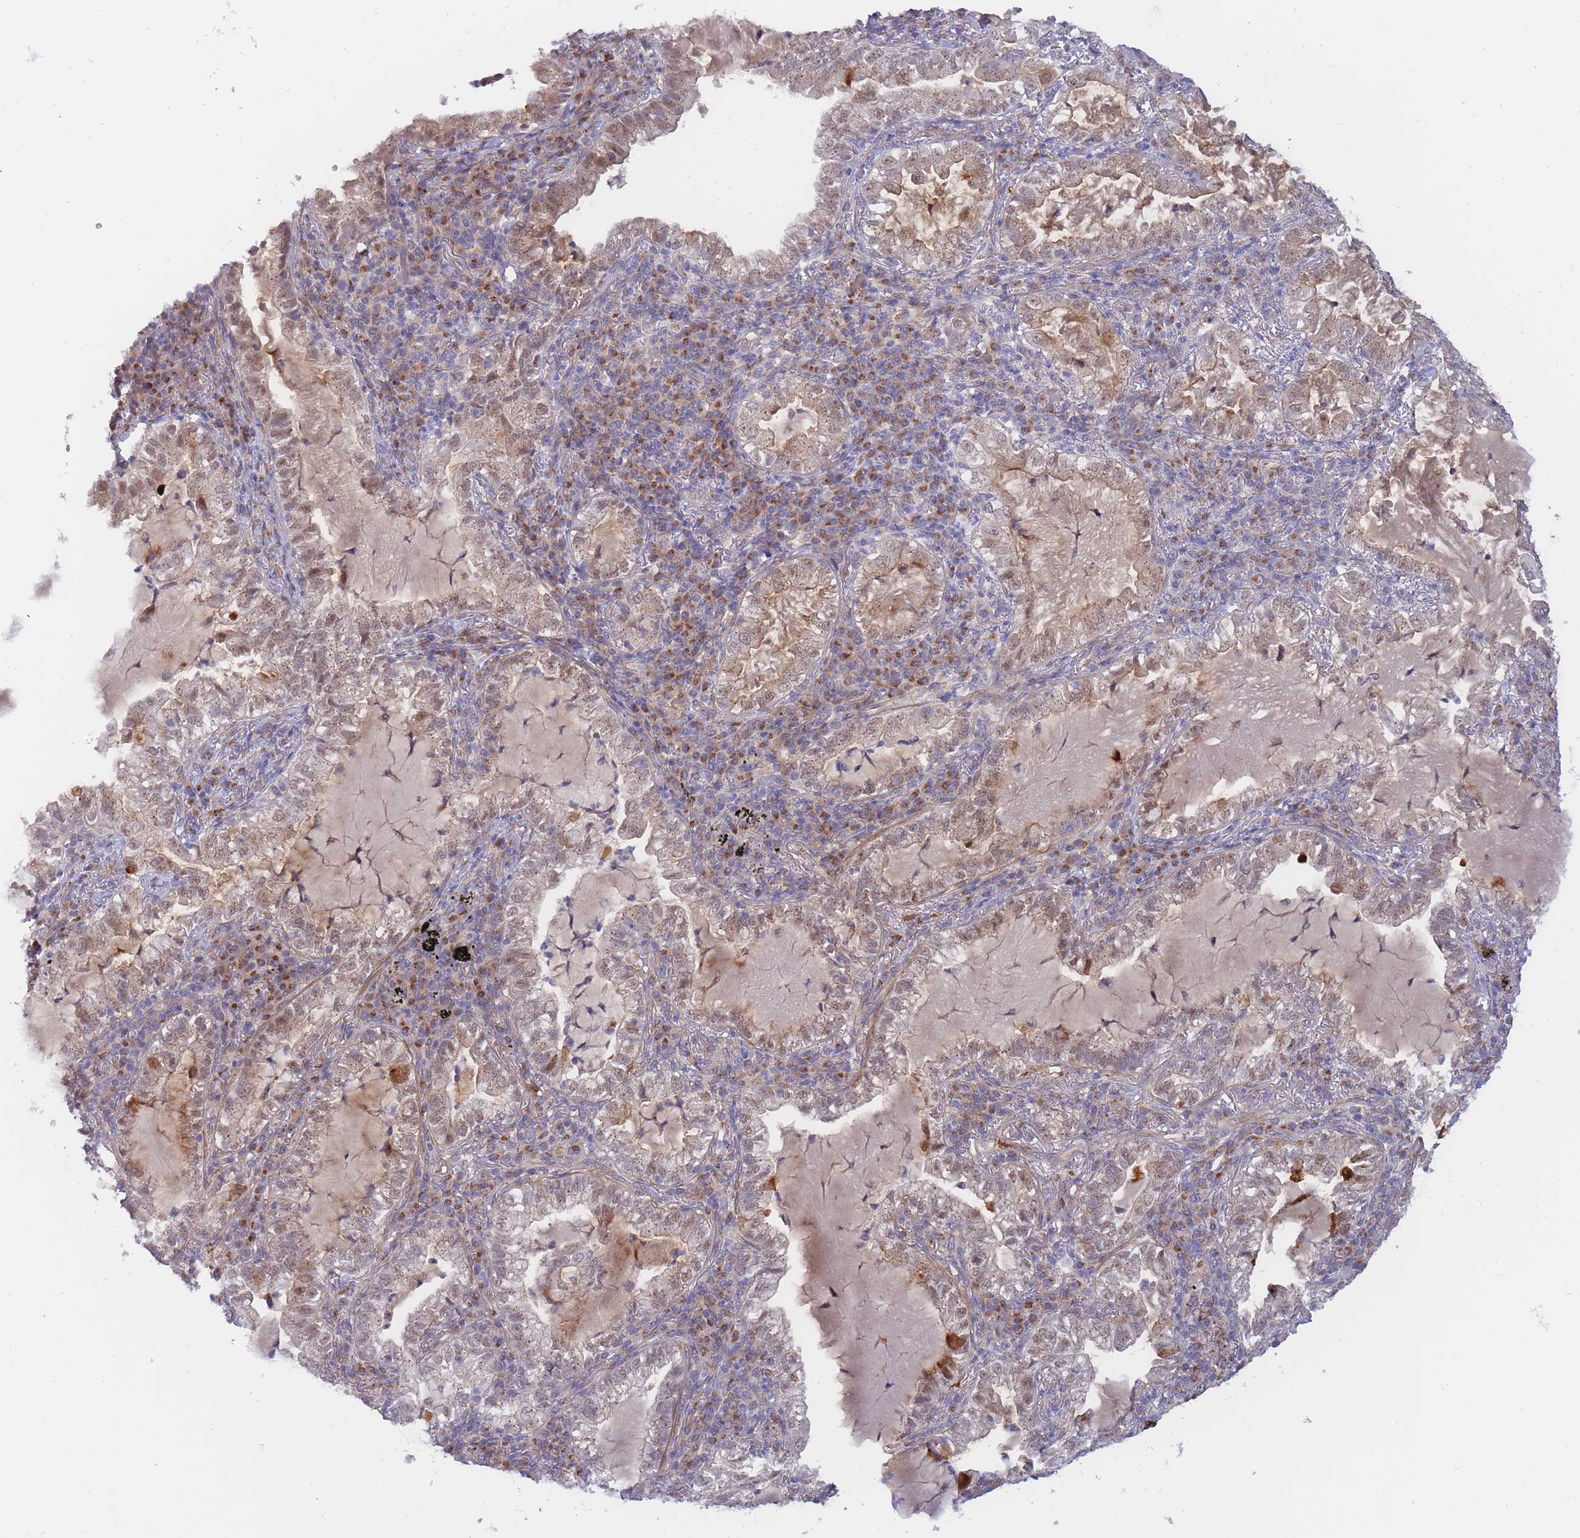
{"staining": {"intensity": "weak", "quantity": "25%-75%", "location": "cytoplasmic/membranous"}, "tissue": "lung cancer", "cell_type": "Tumor cells", "image_type": "cancer", "snomed": [{"axis": "morphology", "description": "Adenocarcinoma, NOS"}, {"axis": "topography", "description": "Lung"}], "caption": "Immunohistochemistry of lung adenocarcinoma displays low levels of weak cytoplasmic/membranous expression in approximately 25%-75% of tumor cells.", "gene": "APOL4", "patient": {"sex": "female", "age": 73}}